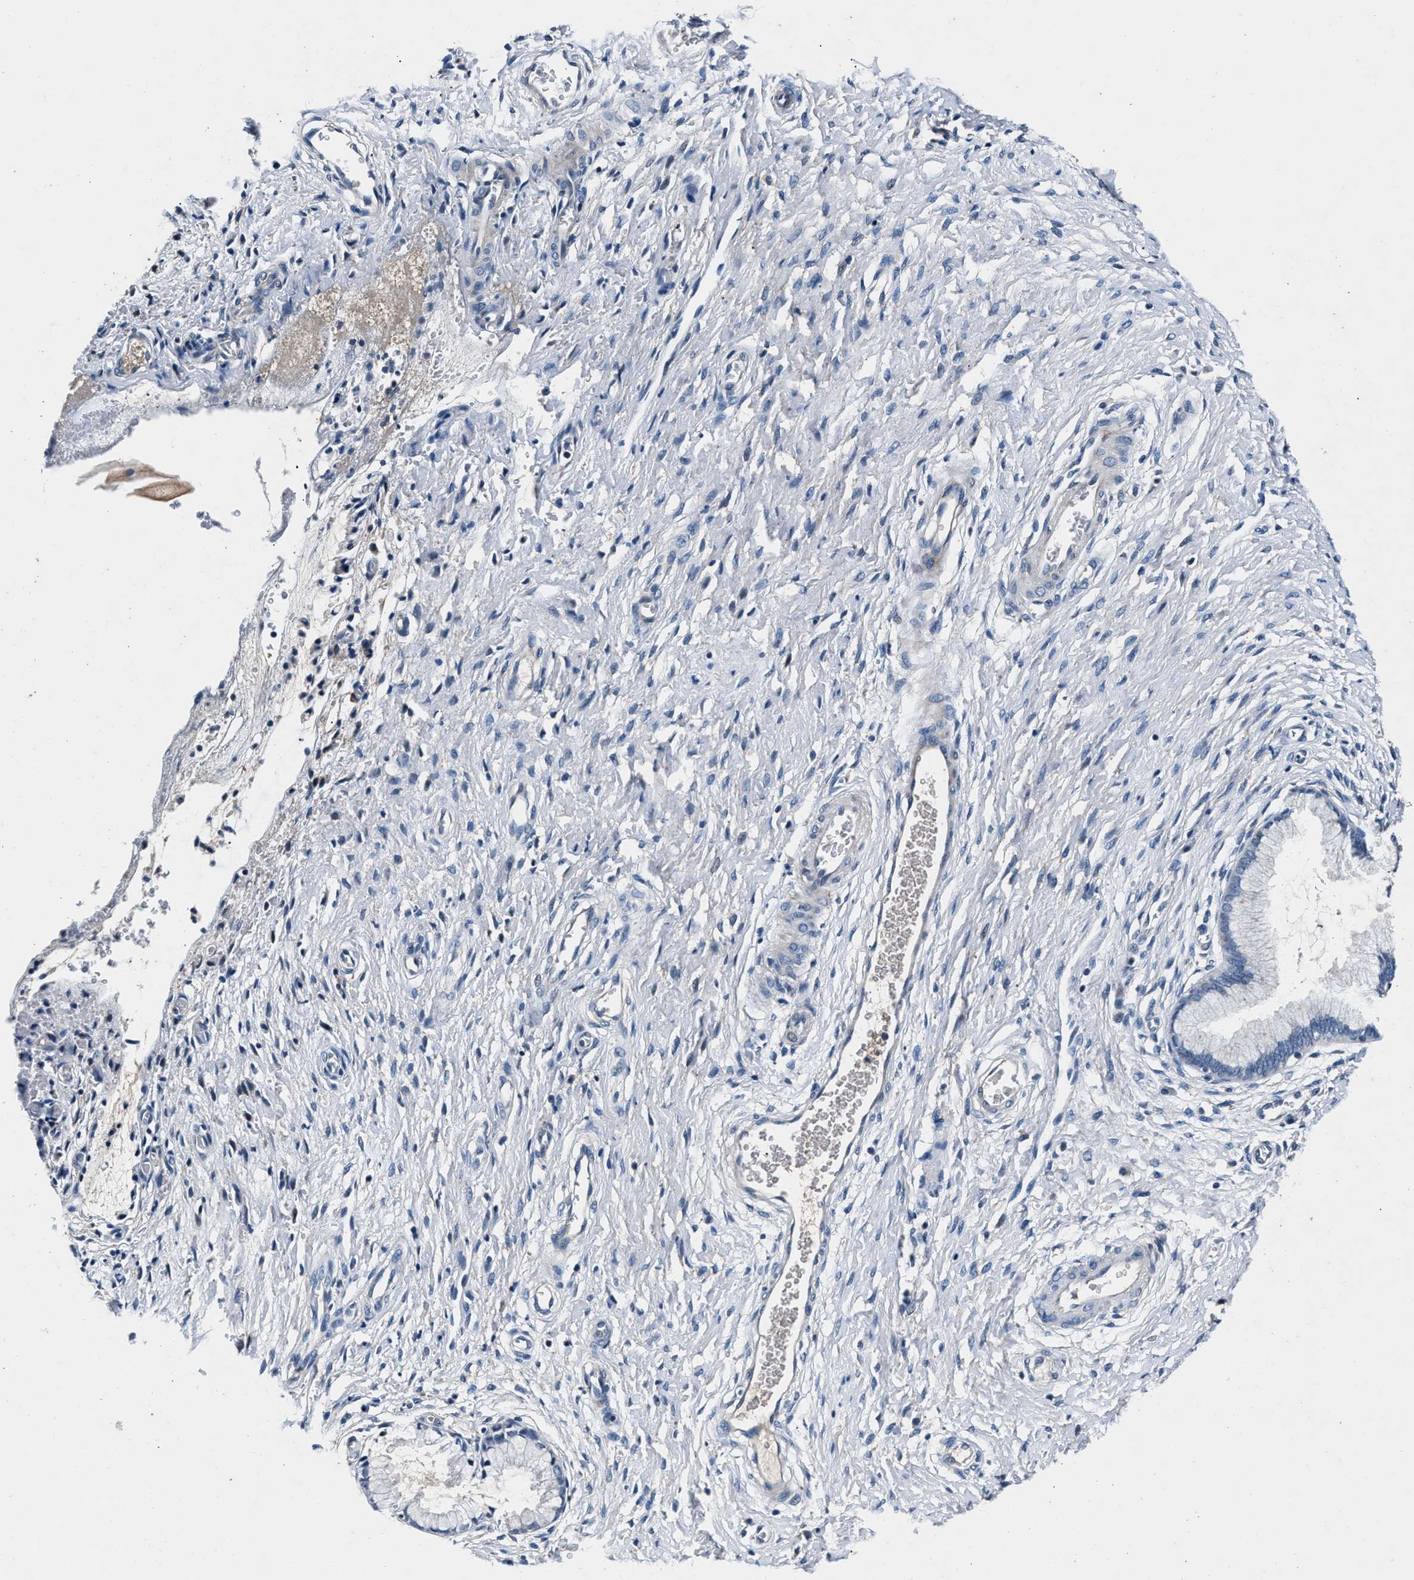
{"staining": {"intensity": "negative", "quantity": "none", "location": "none"}, "tissue": "cervix", "cell_type": "Glandular cells", "image_type": "normal", "snomed": [{"axis": "morphology", "description": "Normal tissue, NOS"}, {"axis": "topography", "description": "Cervix"}], "caption": "There is no significant expression in glandular cells of cervix. (DAB immunohistochemistry (IHC) with hematoxylin counter stain).", "gene": "DENND6B", "patient": {"sex": "female", "age": 55}}